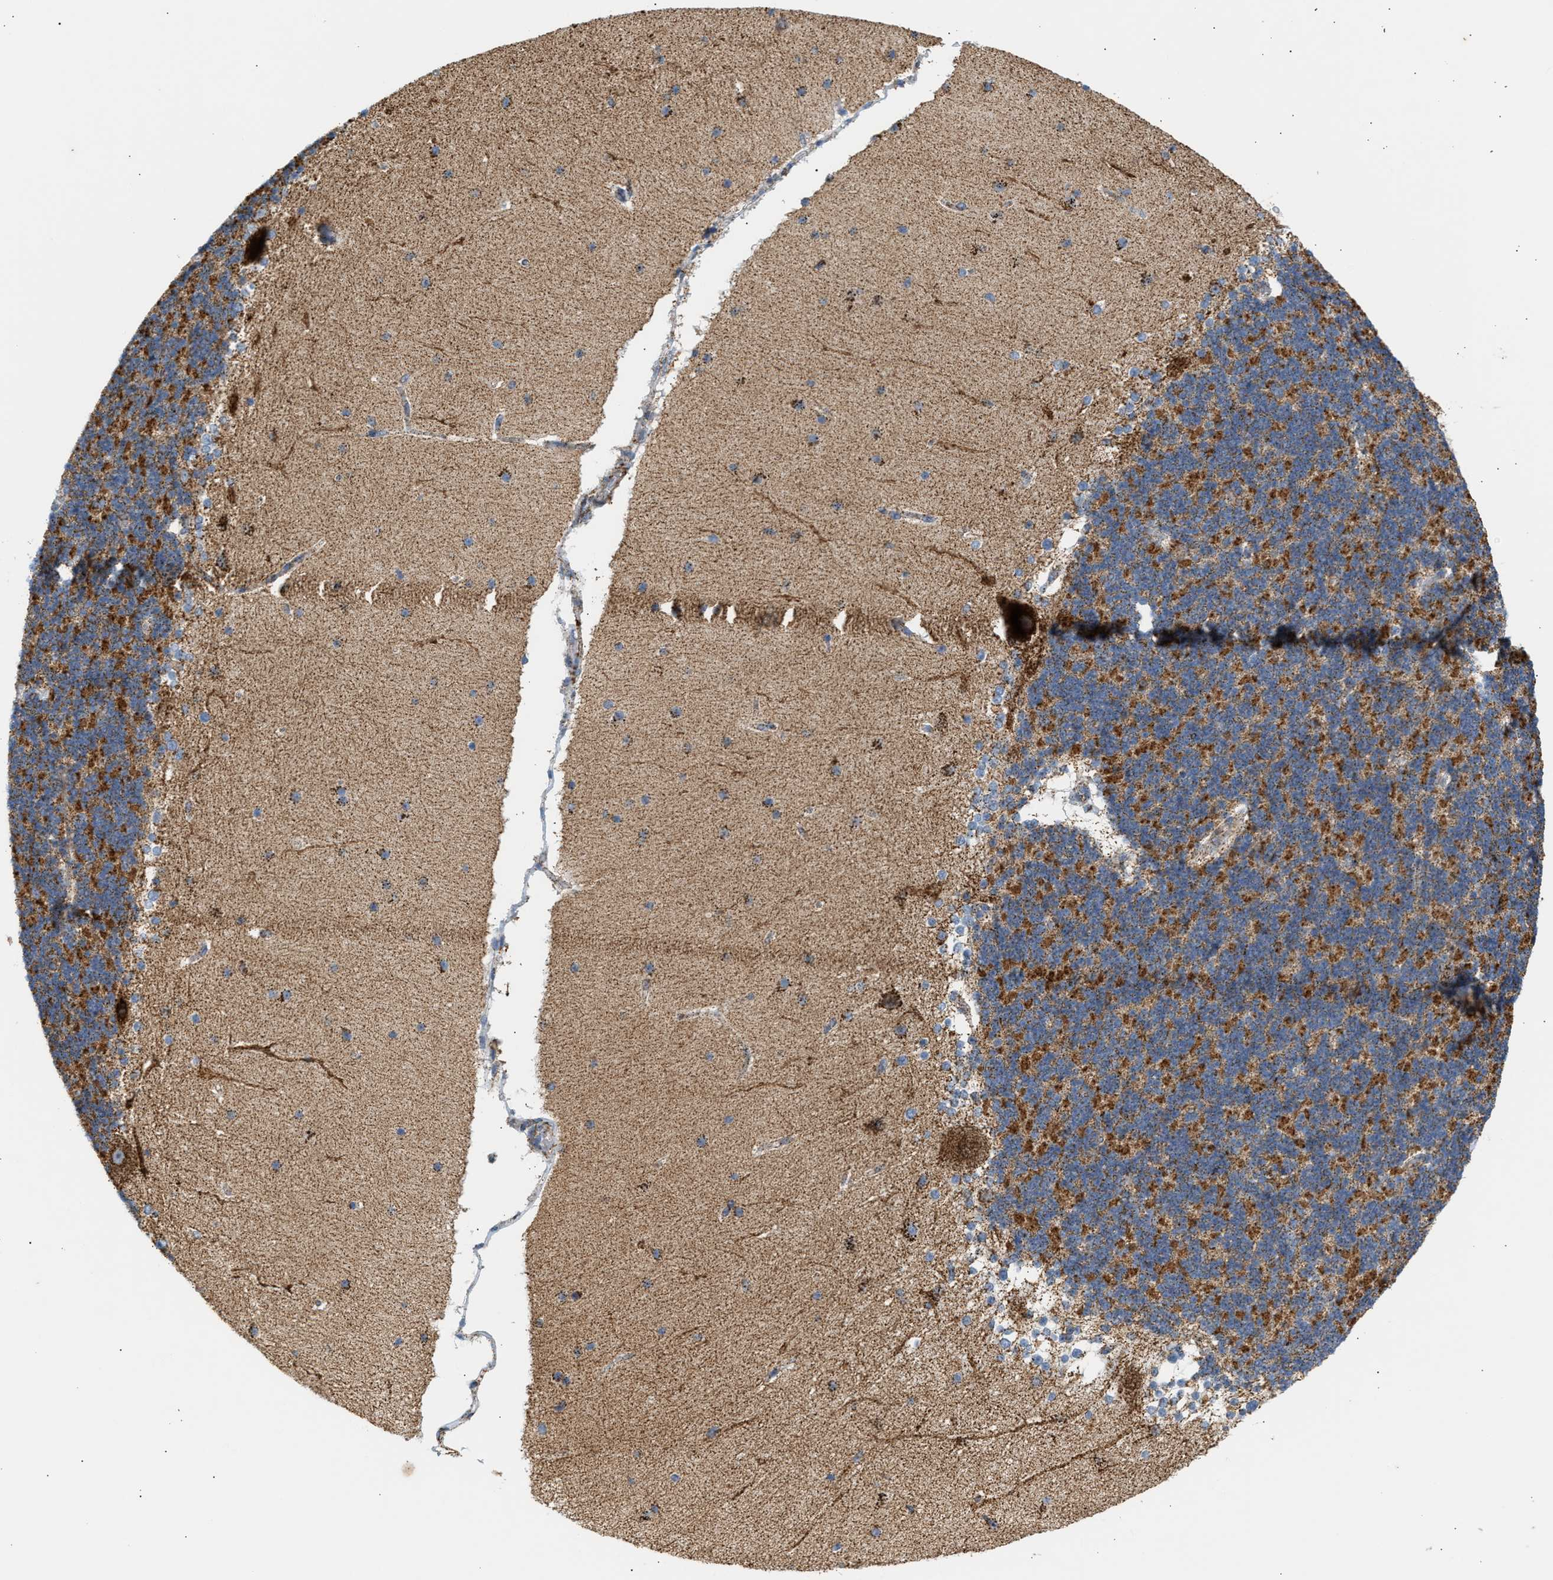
{"staining": {"intensity": "strong", "quantity": ">75%", "location": "cytoplasmic/membranous"}, "tissue": "cerebellum", "cell_type": "Cells in granular layer", "image_type": "normal", "snomed": [{"axis": "morphology", "description": "Normal tissue, NOS"}, {"axis": "topography", "description": "Cerebellum"}], "caption": "A brown stain shows strong cytoplasmic/membranous expression of a protein in cells in granular layer of normal human cerebellum. Using DAB (brown) and hematoxylin (blue) stains, captured at high magnification using brightfield microscopy.", "gene": "OGDH", "patient": {"sex": "female", "age": 19}}